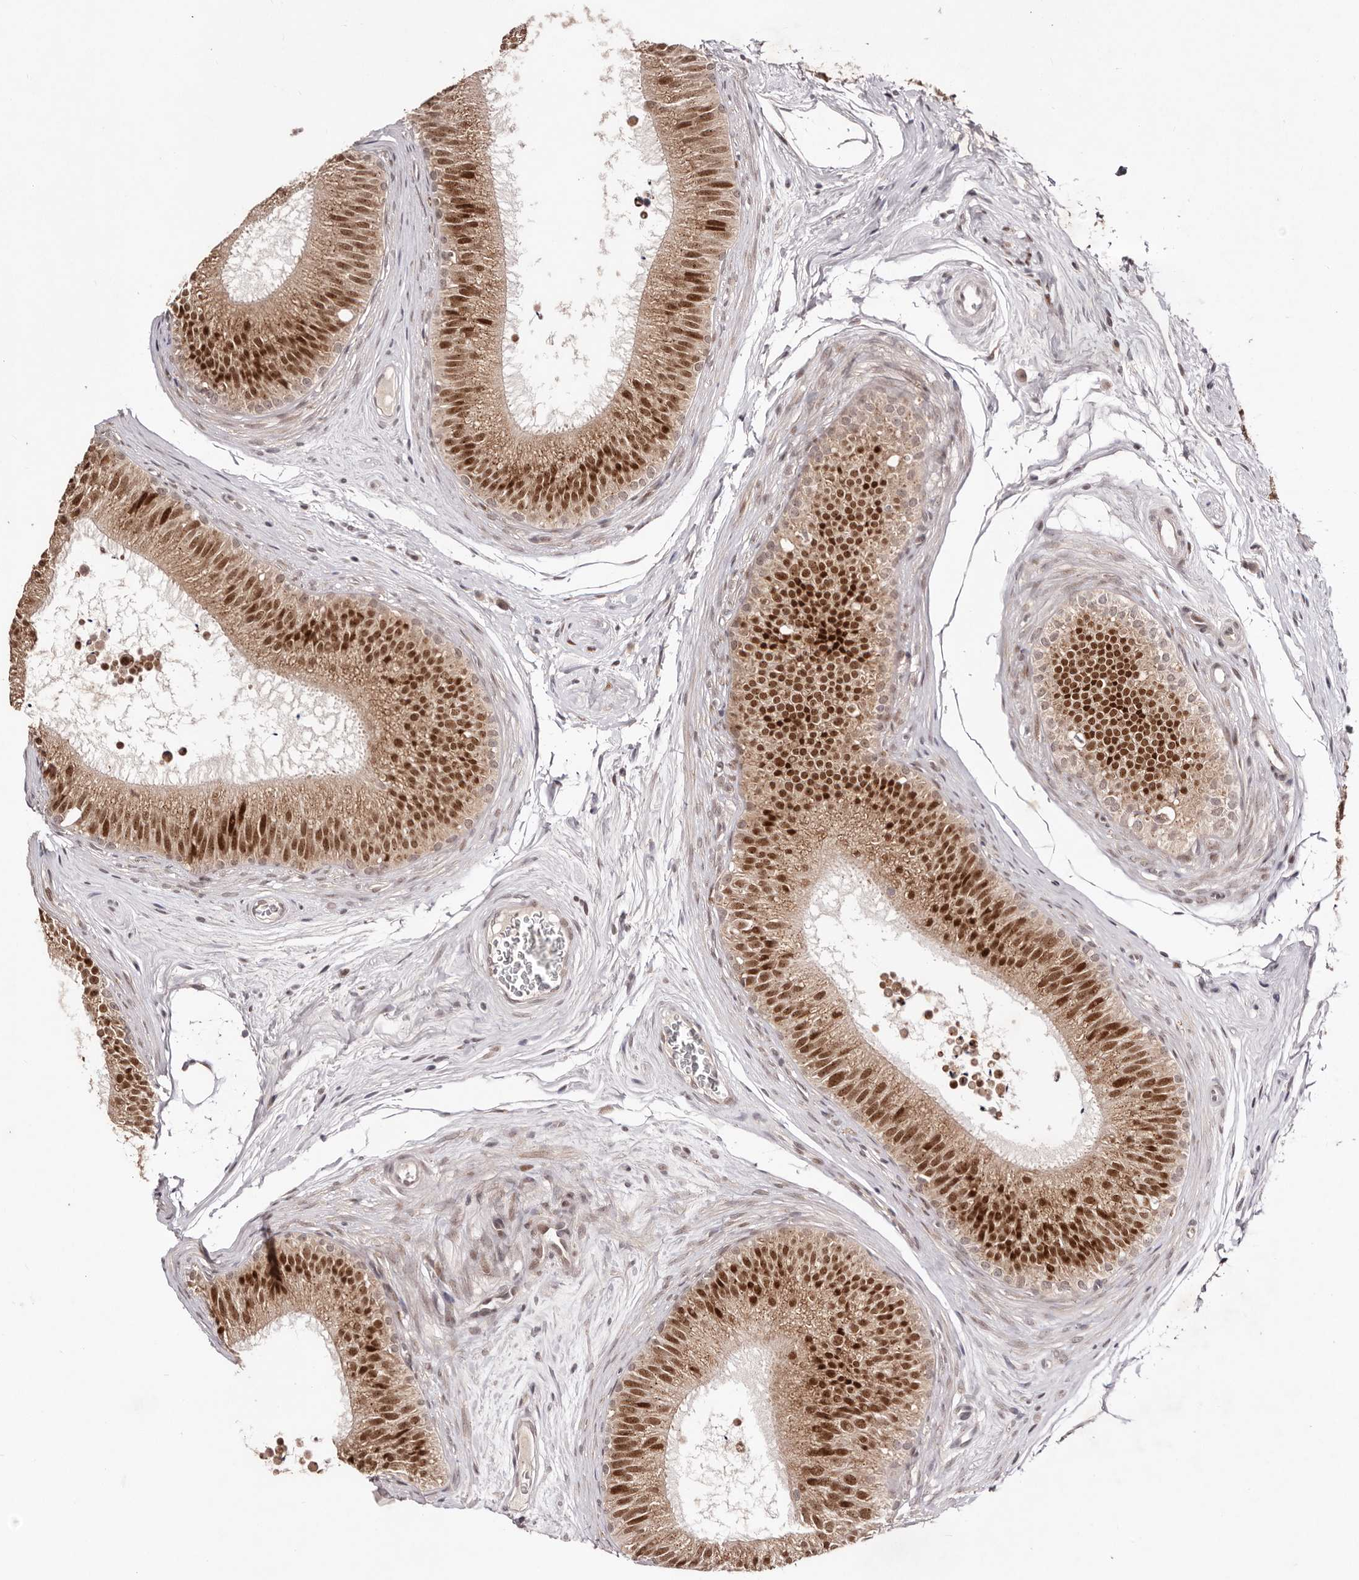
{"staining": {"intensity": "strong", "quantity": "25%-75%", "location": "cytoplasmic/membranous,nuclear"}, "tissue": "epididymis", "cell_type": "Glandular cells", "image_type": "normal", "snomed": [{"axis": "morphology", "description": "Normal tissue, NOS"}, {"axis": "topography", "description": "Epididymis"}], "caption": "Immunohistochemical staining of unremarkable epididymis exhibits strong cytoplasmic/membranous,nuclear protein staining in about 25%-75% of glandular cells.", "gene": "EGR3", "patient": {"sex": "male", "age": 29}}